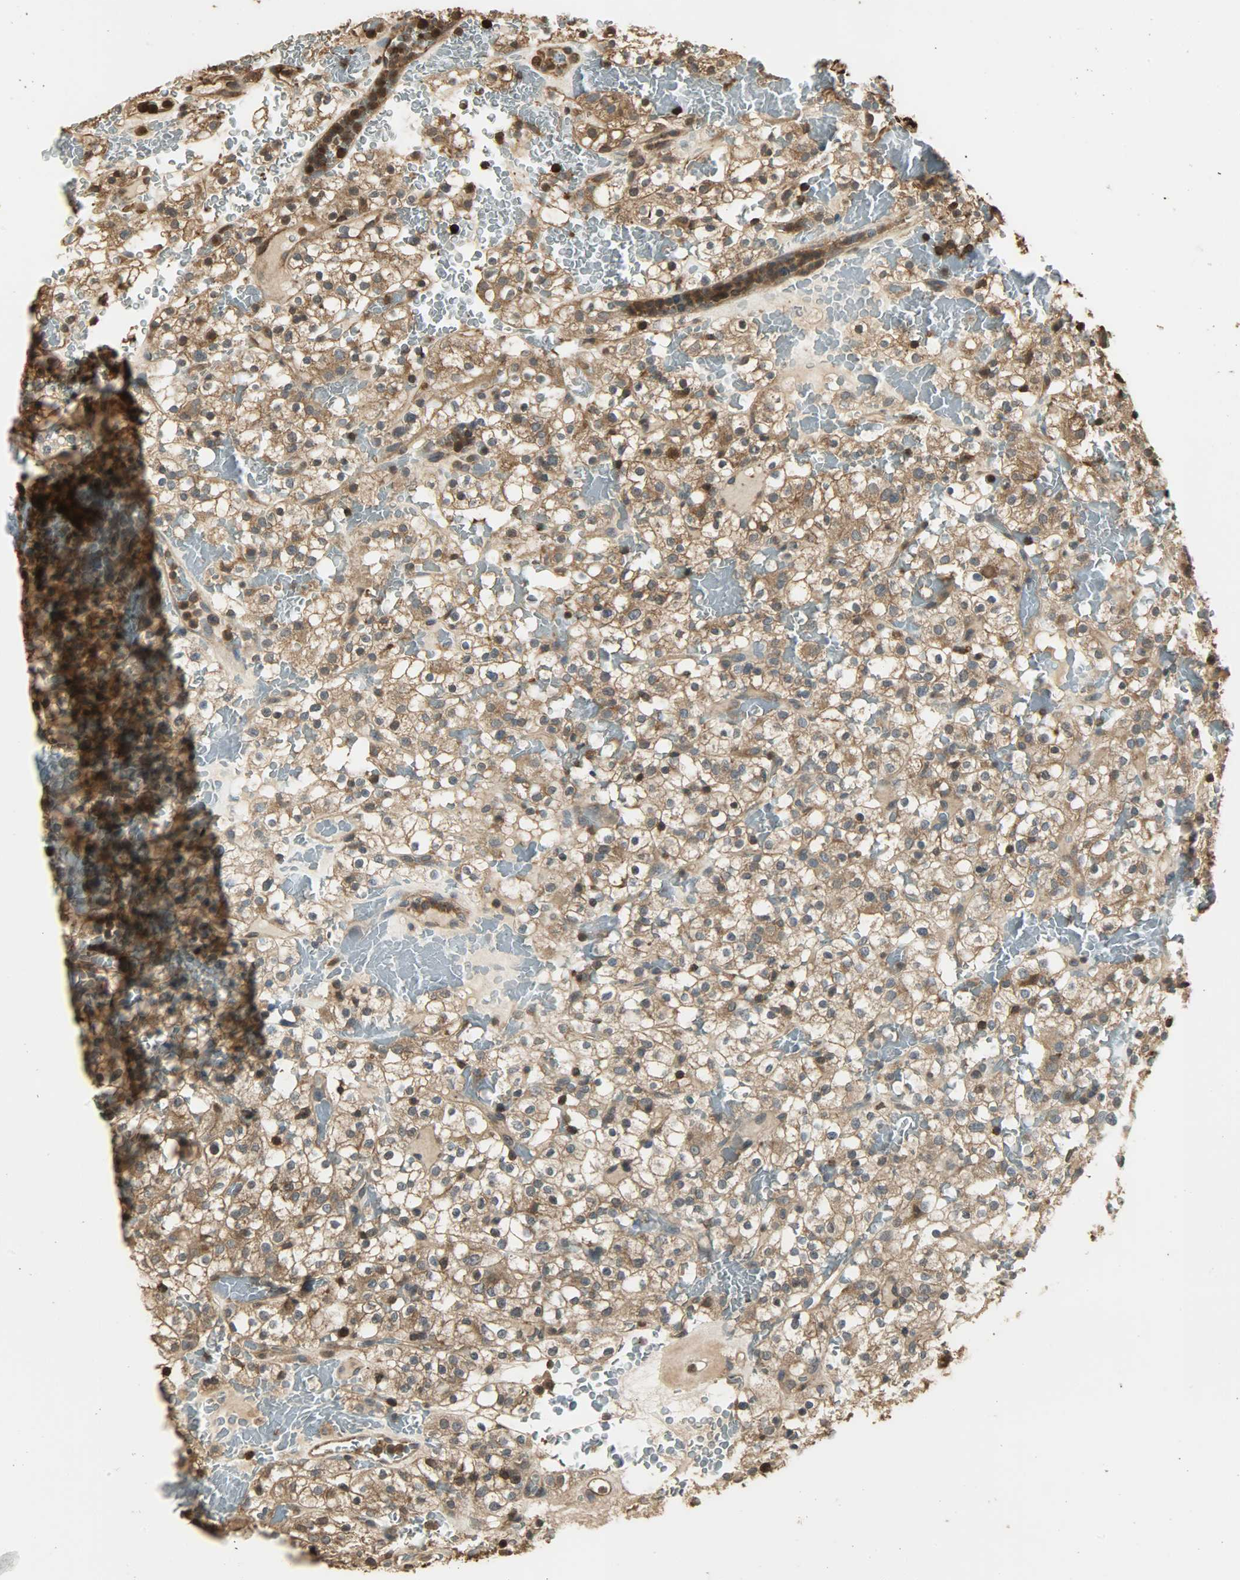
{"staining": {"intensity": "strong", "quantity": ">75%", "location": "cytoplasmic/membranous,nuclear"}, "tissue": "renal cancer", "cell_type": "Tumor cells", "image_type": "cancer", "snomed": [{"axis": "morphology", "description": "Normal tissue, NOS"}, {"axis": "morphology", "description": "Adenocarcinoma, NOS"}, {"axis": "topography", "description": "Kidney"}], "caption": "Protein staining shows strong cytoplasmic/membranous and nuclear staining in about >75% of tumor cells in renal cancer (adenocarcinoma).", "gene": "YWHAZ", "patient": {"sex": "female", "age": 72}}